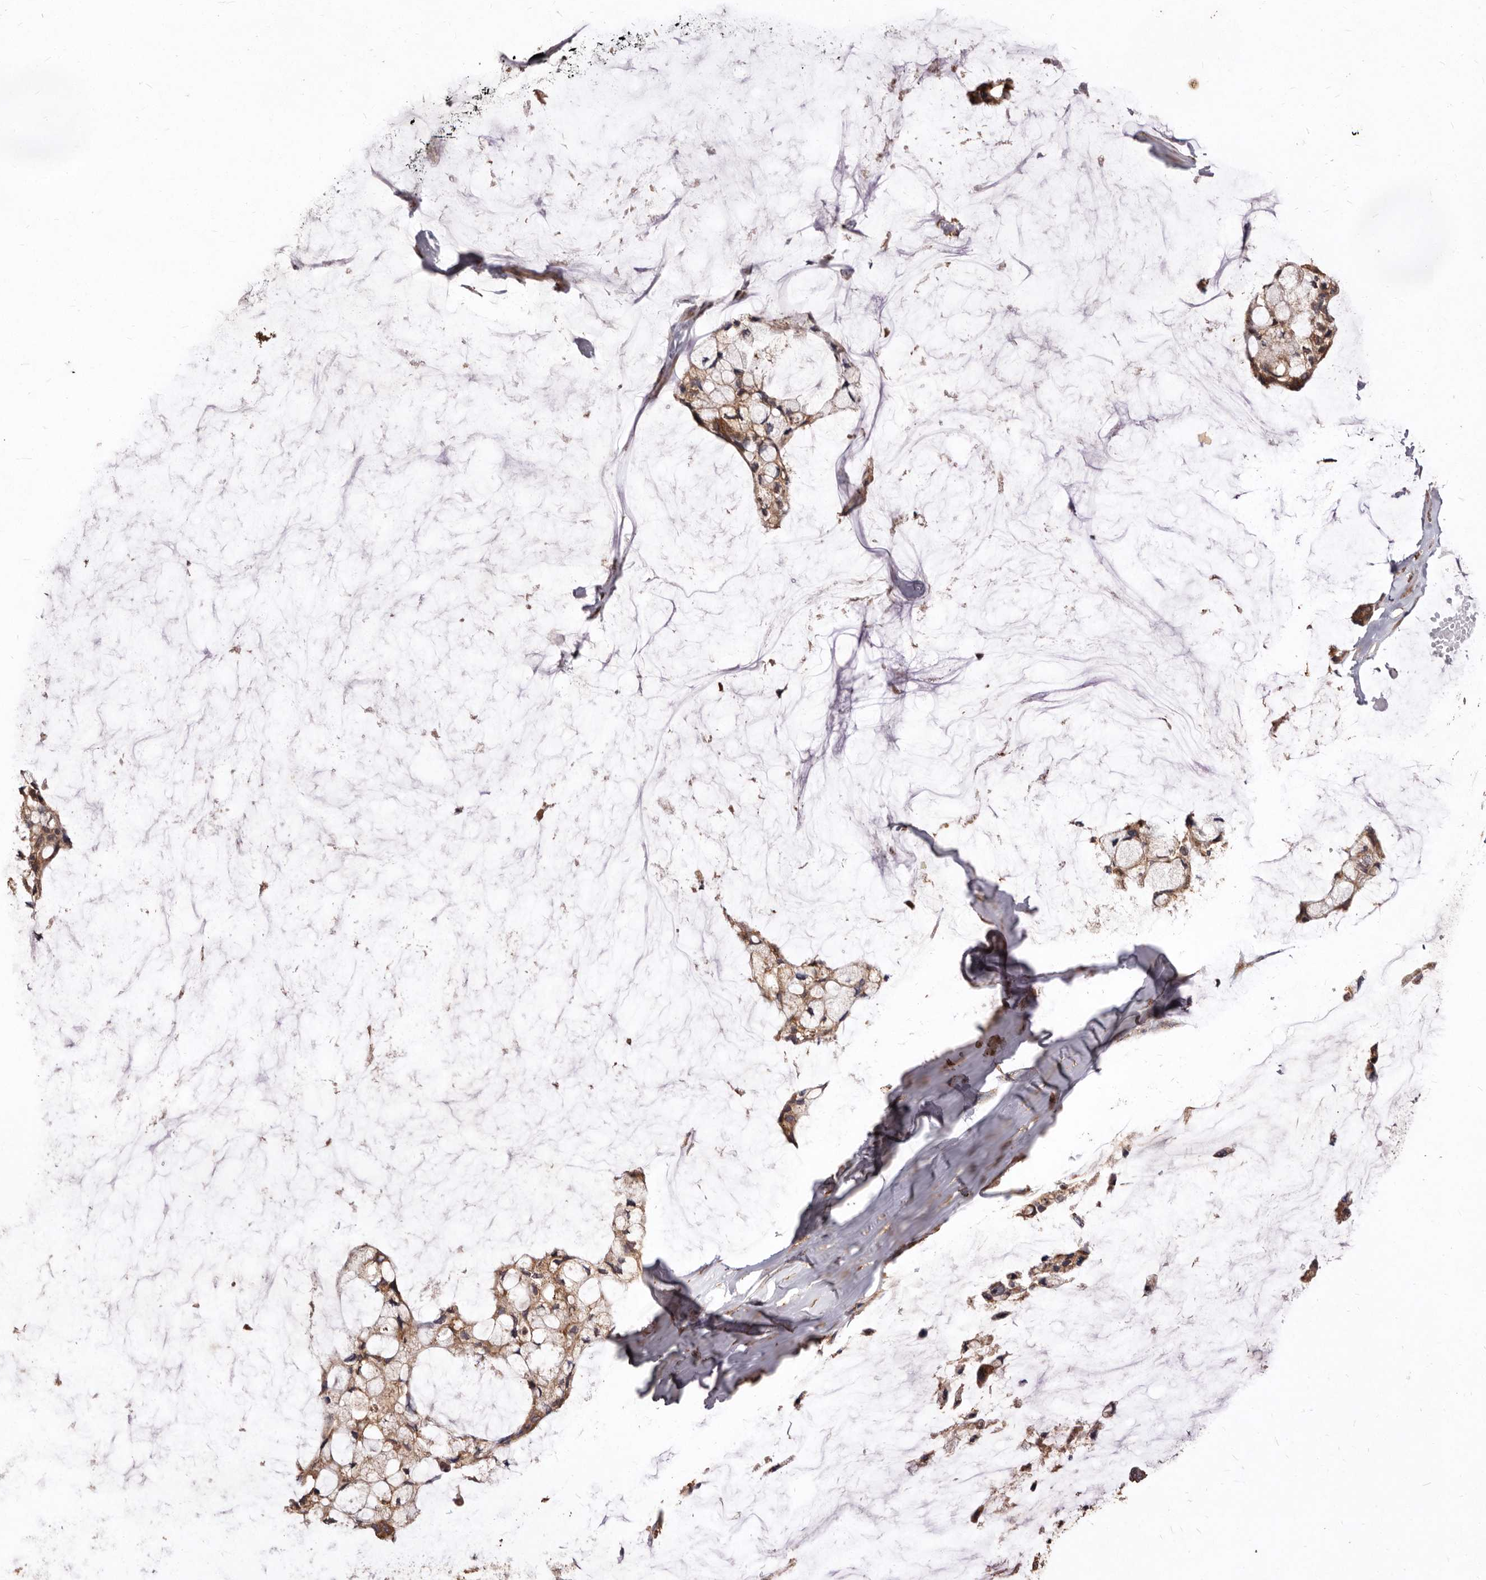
{"staining": {"intensity": "moderate", "quantity": ">75%", "location": "cytoplasmic/membranous"}, "tissue": "ovarian cancer", "cell_type": "Tumor cells", "image_type": "cancer", "snomed": [{"axis": "morphology", "description": "Cystadenocarcinoma, mucinous, NOS"}, {"axis": "topography", "description": "Ovary"}], "caption": "This histopathology image displays IHC staining of human ovarian cancer (mucinous cystadenocarcinoma), with medium moderate cytoplasmic/membranous expression in about >75% of tumor cells.", "gene": "STEAP2", "patient": {"sex": "female", "age": 39}}